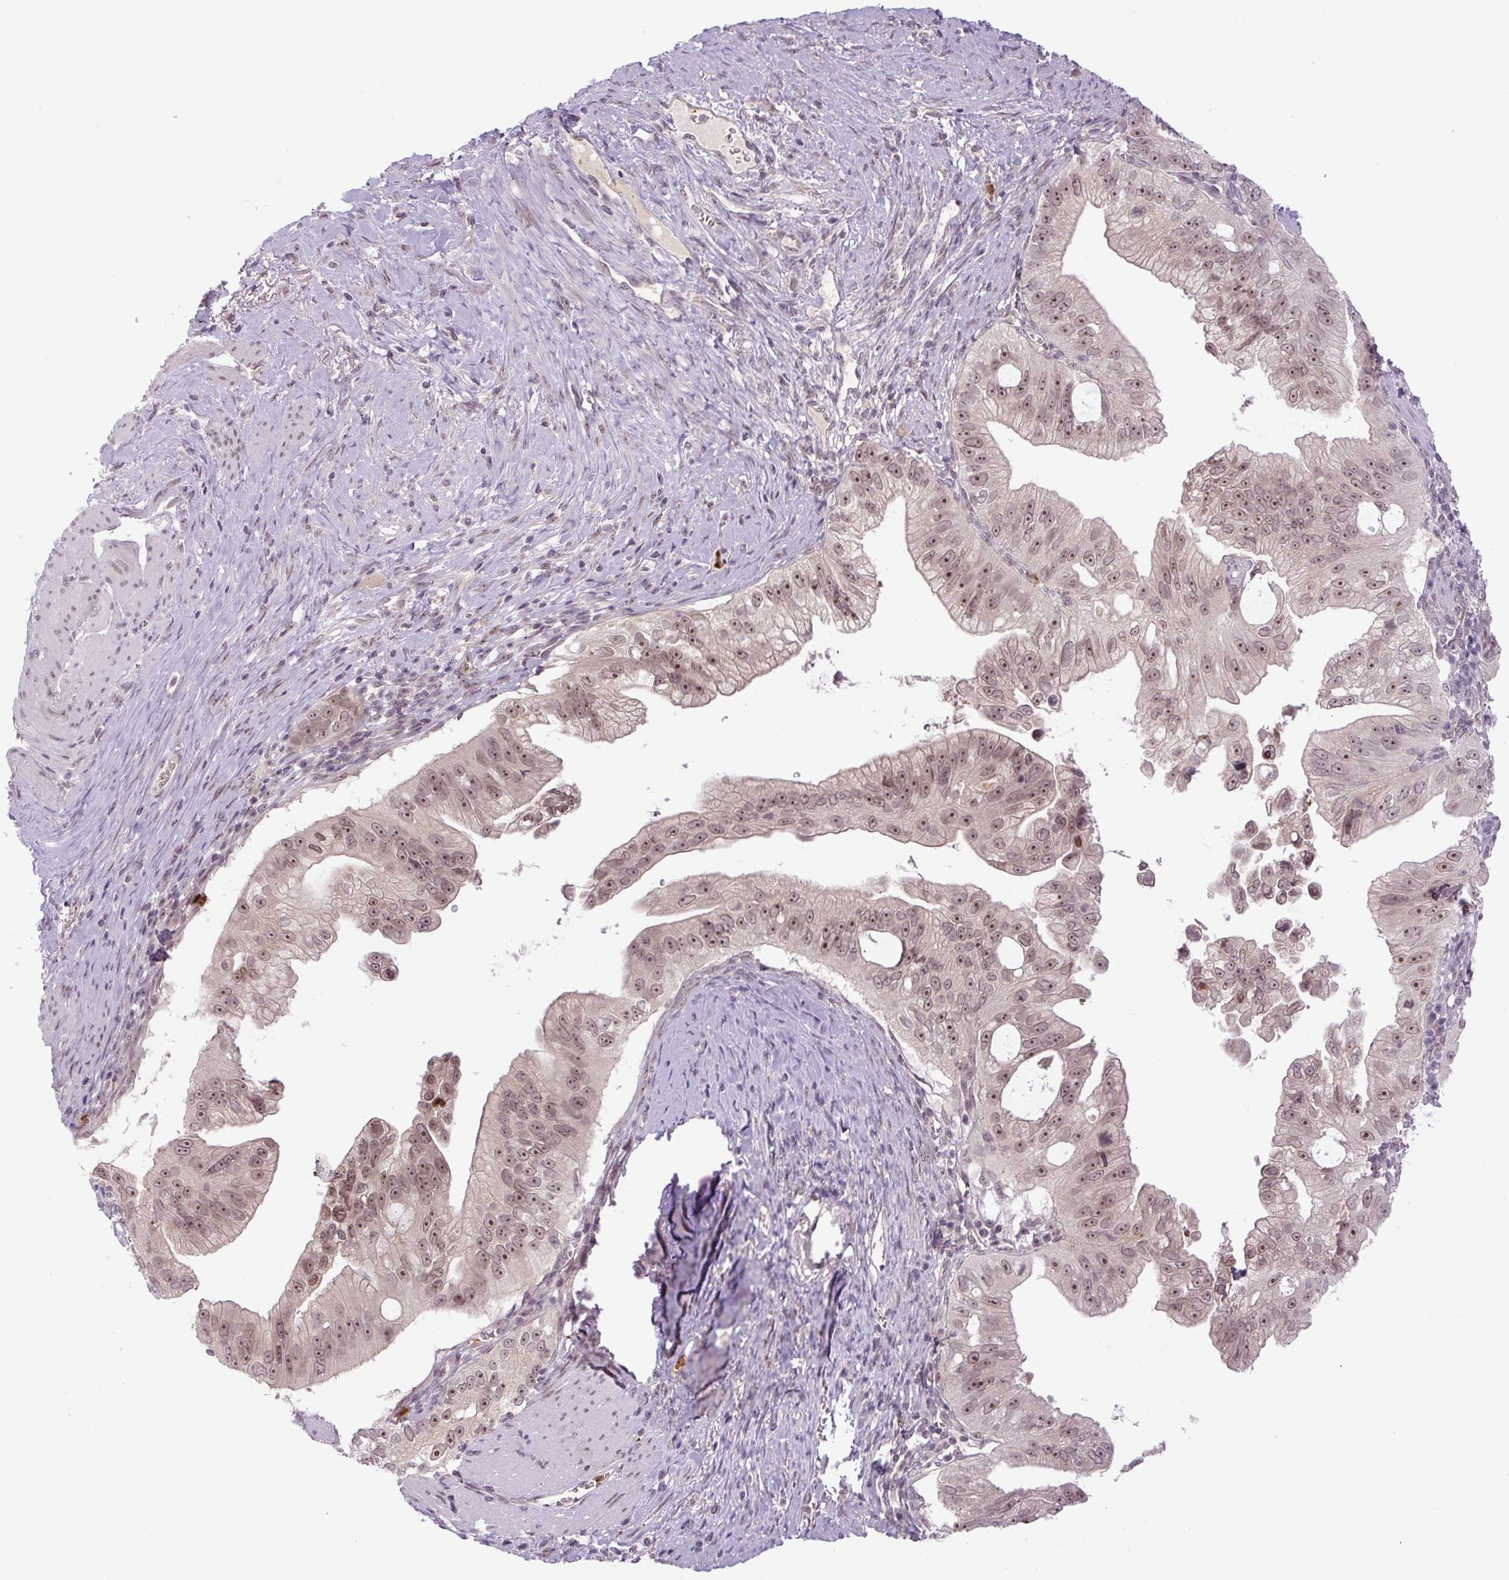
{"staining": {"intensity": "moderate", "quantity": ">75%", "location": "nuclear"}, "tissue": "pancreatic cancer", "cell_type": "Tumor cells", "image_type": "cancer", "snomed": [{"axis": "morphology", "description": "Adenocarcinoma, NOS"}, {"axis": "topography", "description": "Pancreas"}], "caption": "High-magnification brightfield microscopy of adenocarcinoma (pancreatic) stained with DAB (3,3'-diaminobenzidine) (brown) and counterstained with hematoxylin (blue). tumor cells exhibit moderate nuclear expression is identified in approximately>75% of cells. Nuclei are stained in blue.", "gene": "SGF29", "patient": {"sex": "male", "age": 70}}